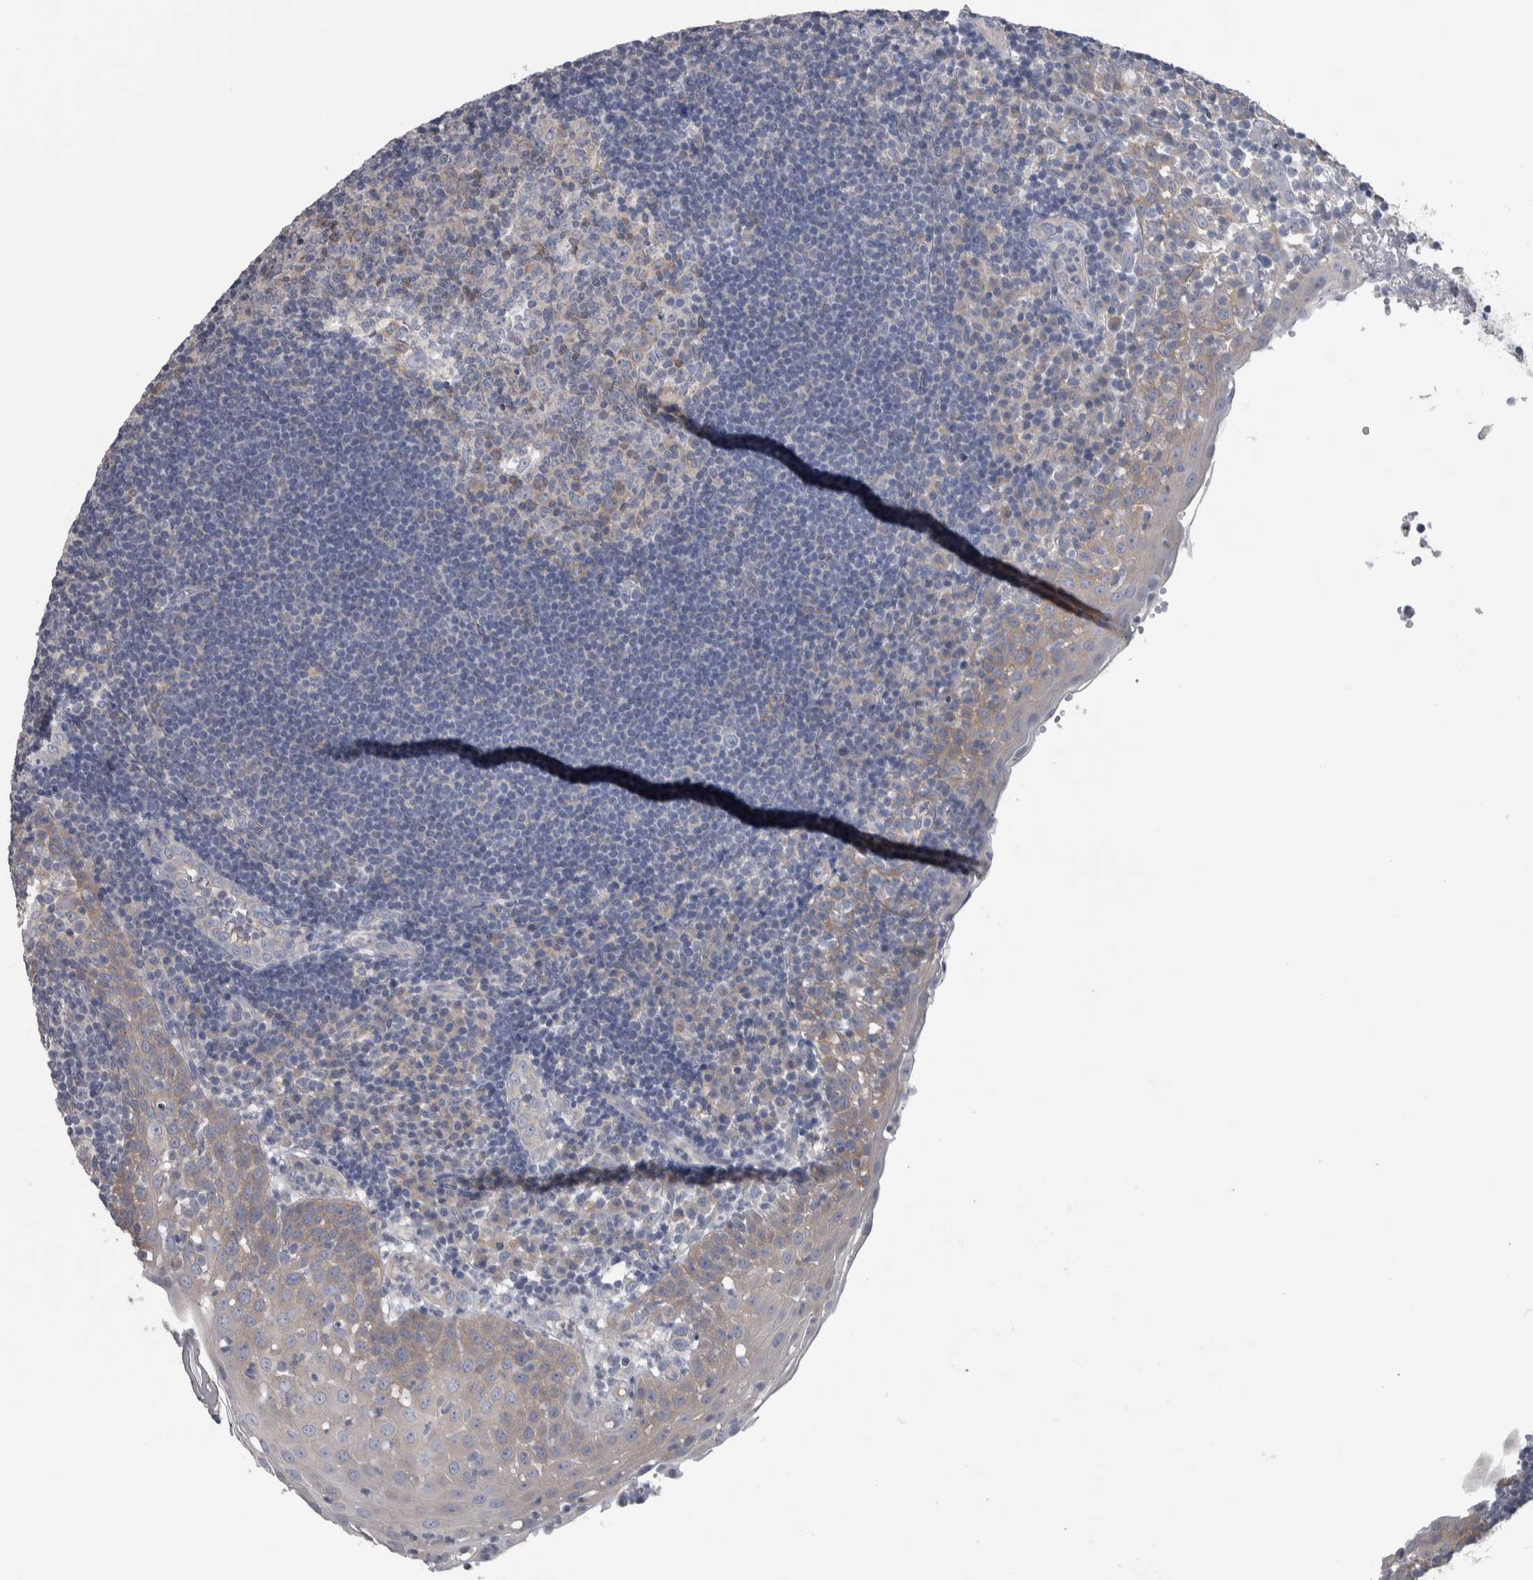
{"staining": {"intensity": "weak", "quantity": "<25%", "location": "cytoplasmic/membranous"}, "tissue": "tonsil", "cell_type": "Germinal center cells", "image_type": "normal", "snomed": [{"axis": "morphology", "description": "Normal tissue, NOS"}, {"axis": "topography", "description": "Tonsil"}], "caption": "Germinal center cells are negative for protein expression in unremarkable human tonsil. The staining is performed using DAB brown chromogen with nuclei counter-stained in using hematoxylin.", "gene": "GPHN", "patient": {"sex": "female", "age": 40}}